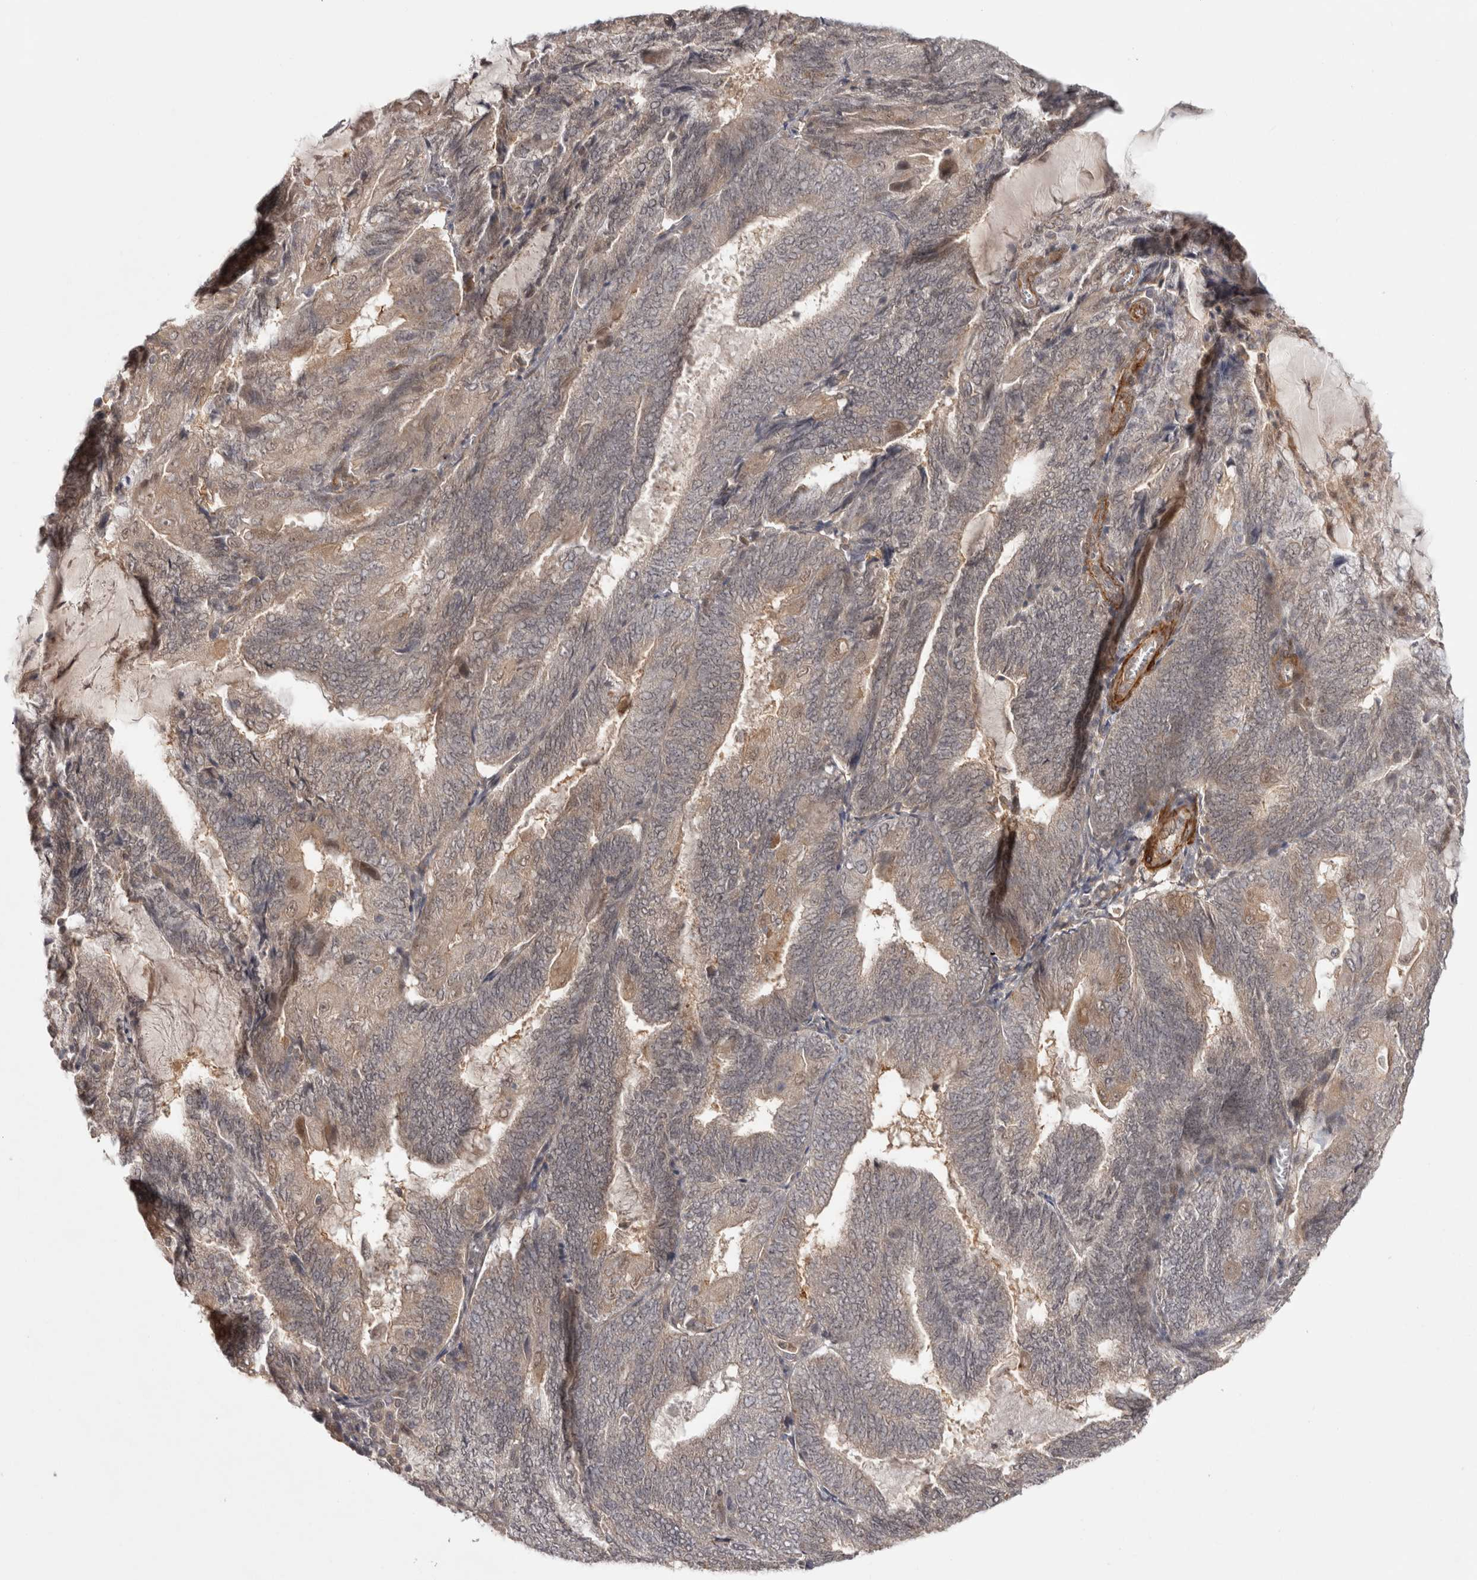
{"staining": {"intensity": "weak", "quantity": "<25%", "location": "cytoplasmic/membranous,nuclear"}, "tissue": "endometrial cancer", "cell_type": "Tumor cells", "image_type": "cancer", "snomed": [{"axis": "morphology", "description": "Adenocarcinoma, NOS"}, {"axis": "topography", "description": "Endometrium"}], "caption": "IHC histopathology image of neoplastic tissue: human adenocarcinoma (endometrial) stained with DAB reveals no significant protein staining in tumor cells.", "gene": "ZNF318", "patient": {"sex": "female", "age": 81}}